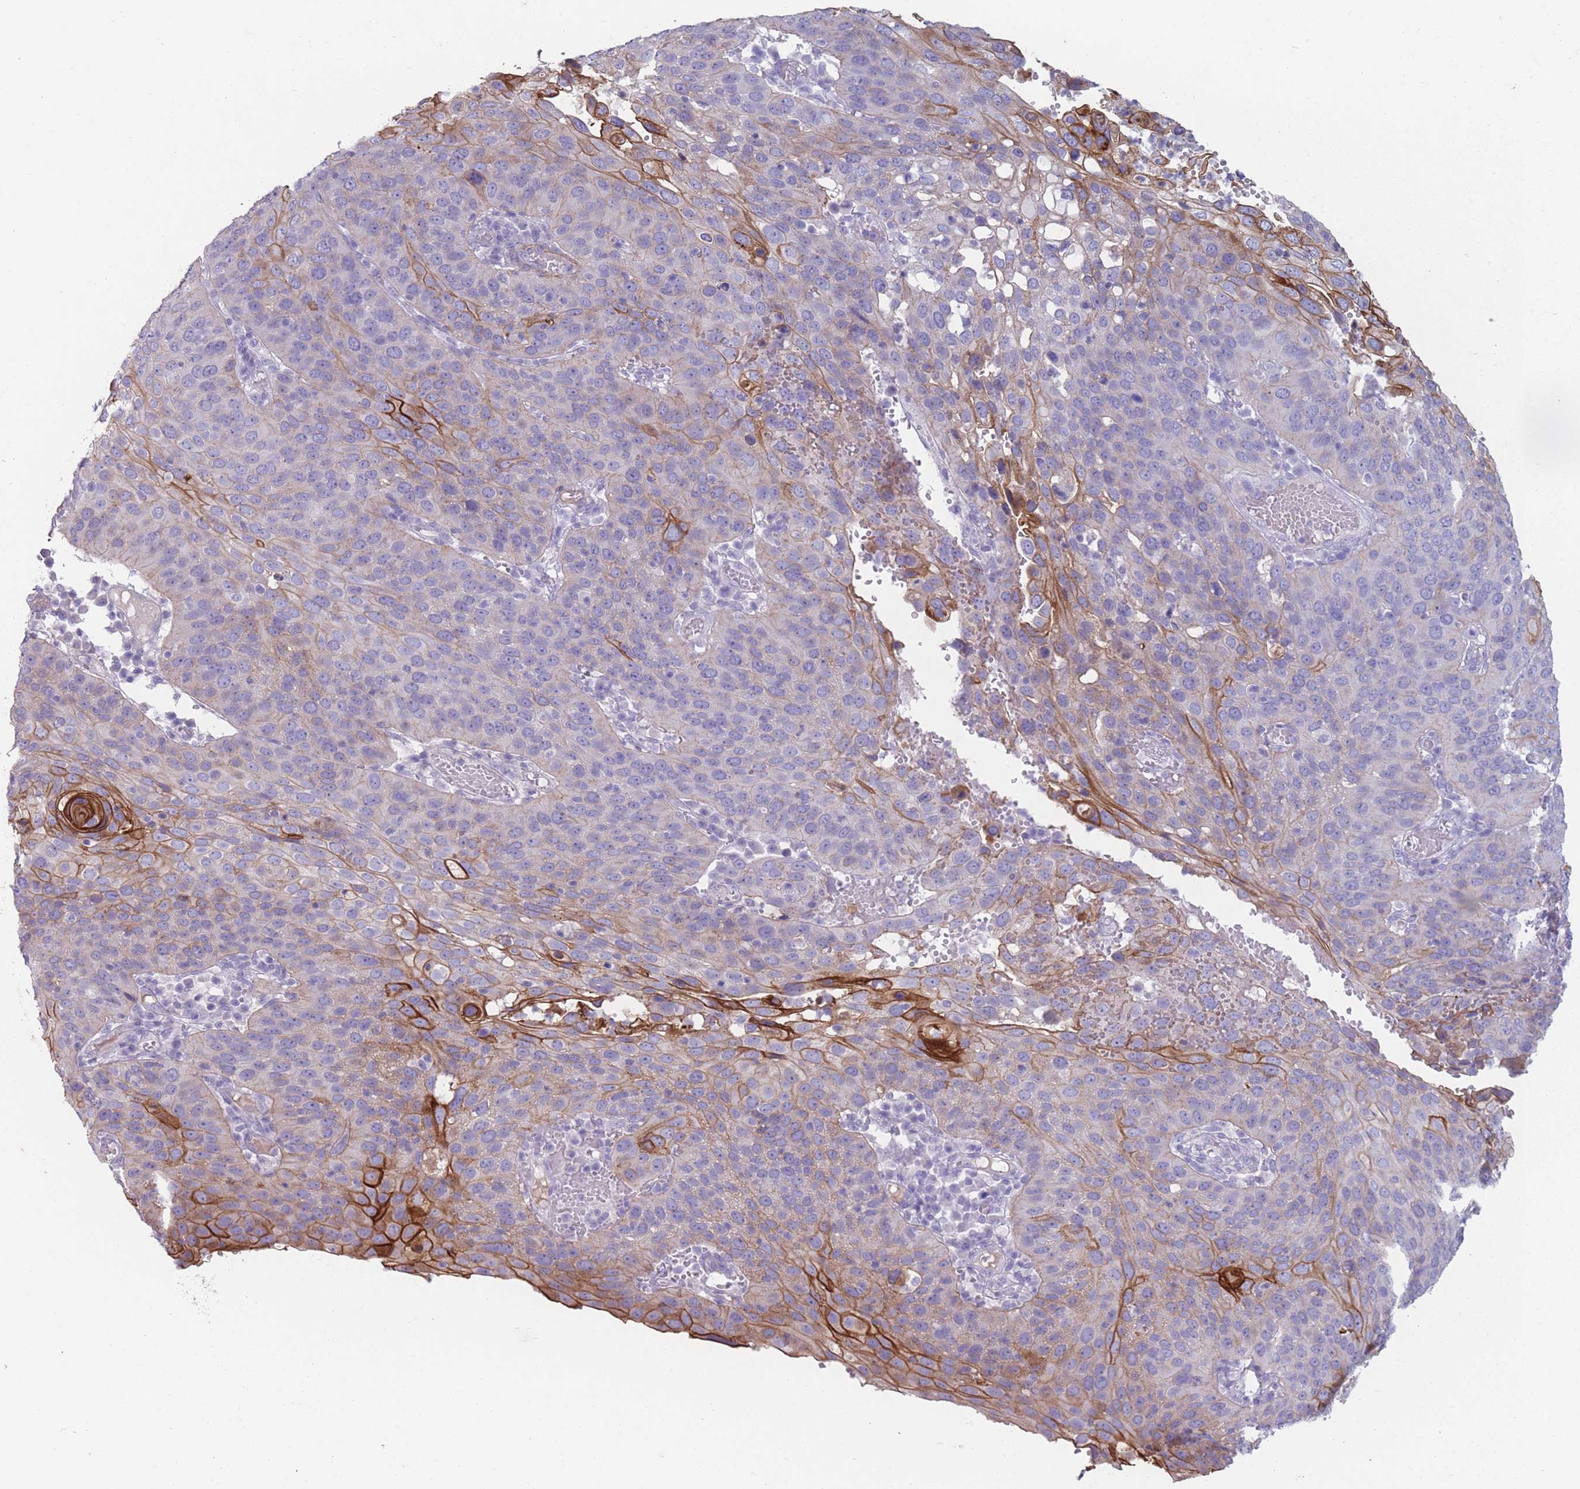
{"staining": {"intensity": "strong", "quantity": "<25%", "location": "cytoplasmic/membranous"}, "tissue": "cervical cancer", "cell_type": "Tumor cells", "image_type": "cancer", "snomed": [{"axis": "morphology", "description": "Squamous cell carcinoma, NOS"}, {"axis": "topography", "description": "Cervix"}], "caption": "A brown stain labels strong cytoplasmic/membranous staining of a protein in cervical squamous cell carcinoma tumor cells.", "gene": "RHBG", "patient": {"sex": "female", "age": 36}}